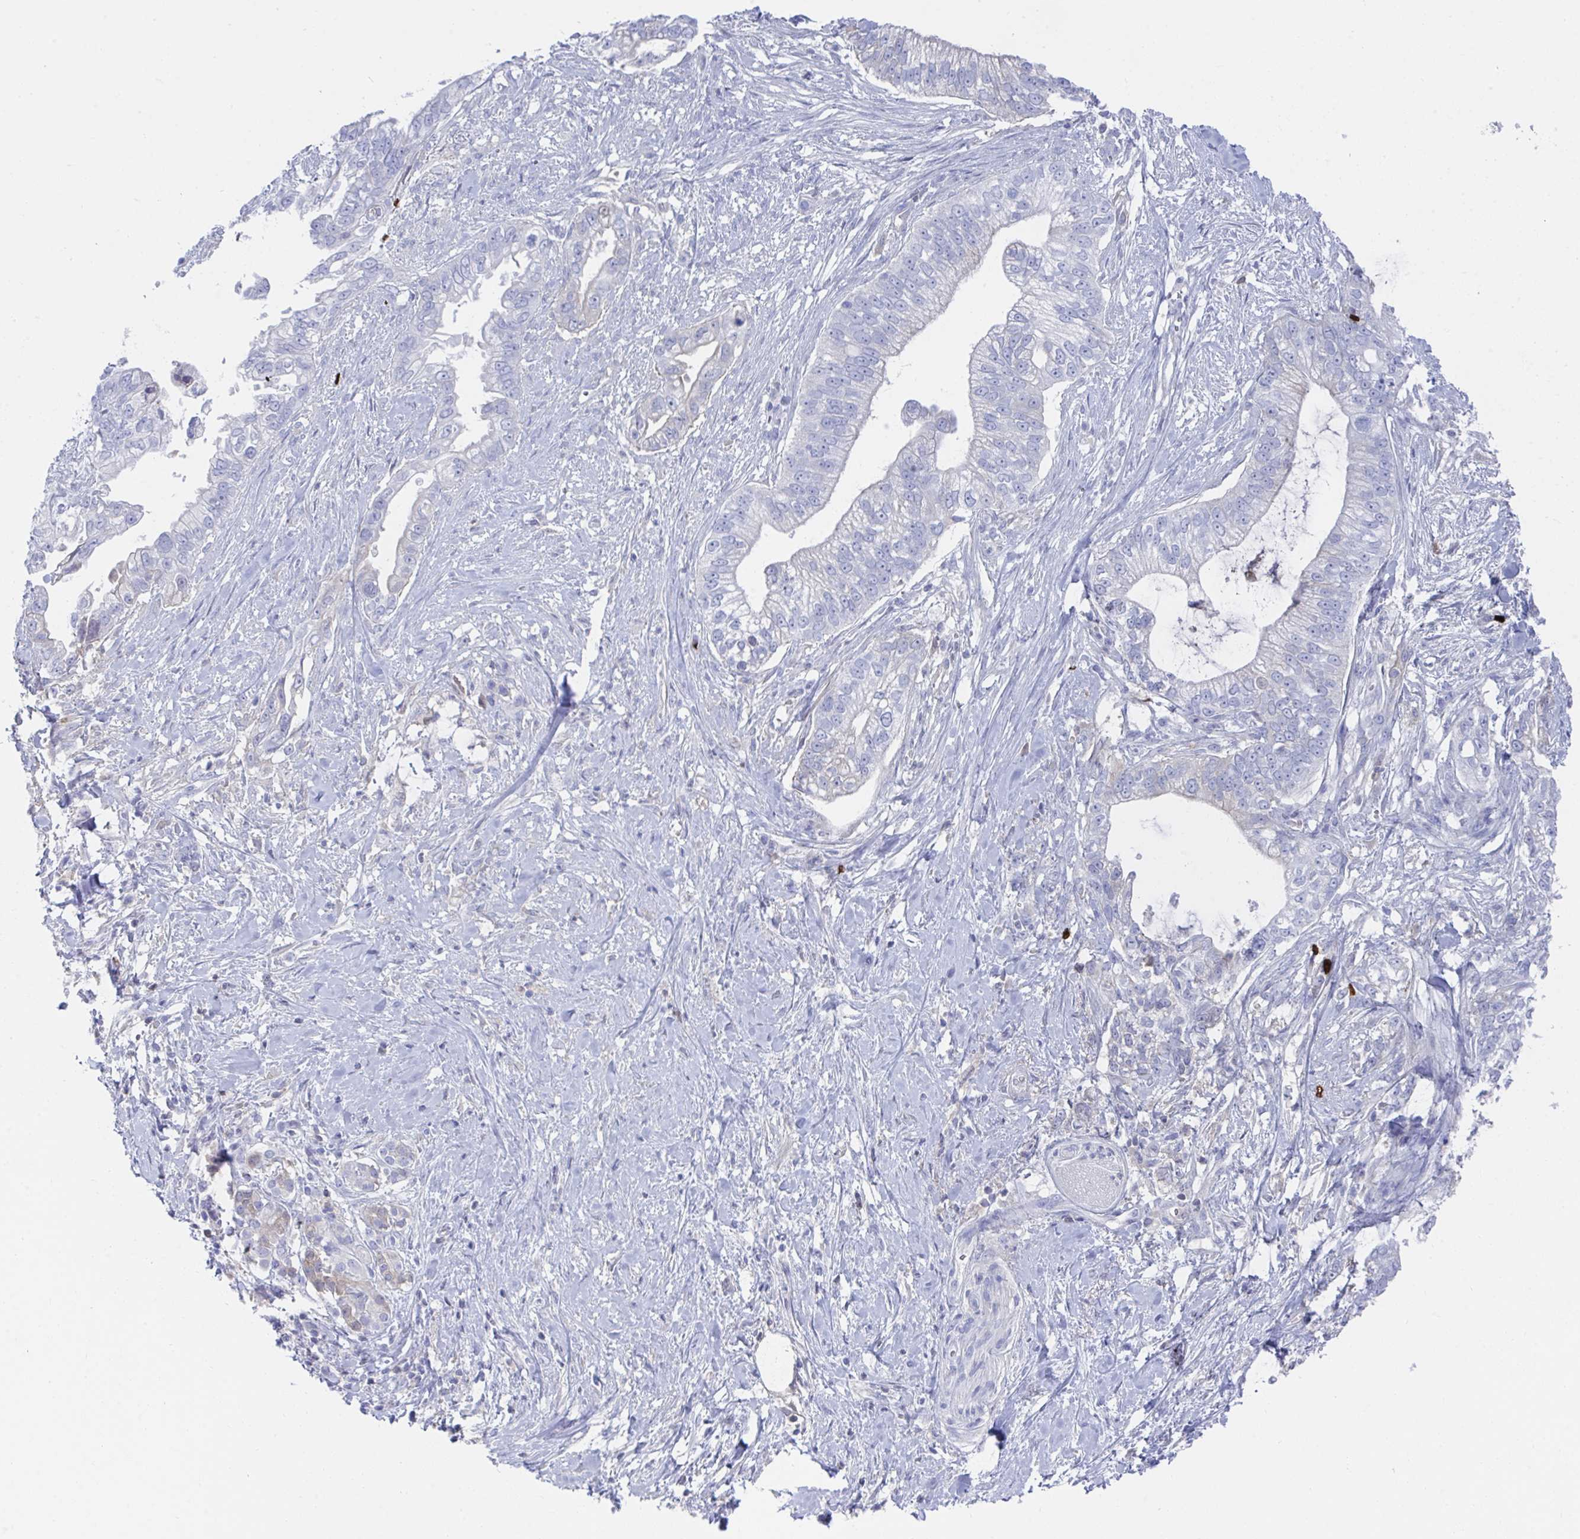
{"staining": {"intensity": "negative", "quantity": "none", "location": "none"}, "tissue": "pancreatic cancer", "cell_type": "Tumor cells", "image_type": "cancer", "snomed": [{"axis": "morphology", "description": "Adenocarcinoma, NOS"}, {"axis": "topography", "description": "Pancreas"}], "caption": "Immunohistochemistry histopathology image of pancreatic cancer (adenocarcinoma) stained for a protein (brown), which reveals no positivity in tumor cells. (IHC, brightfield microscopy, high magnification).", "gene": "TNFAIP6", "patient": {"sex": "male", "age": 70}}